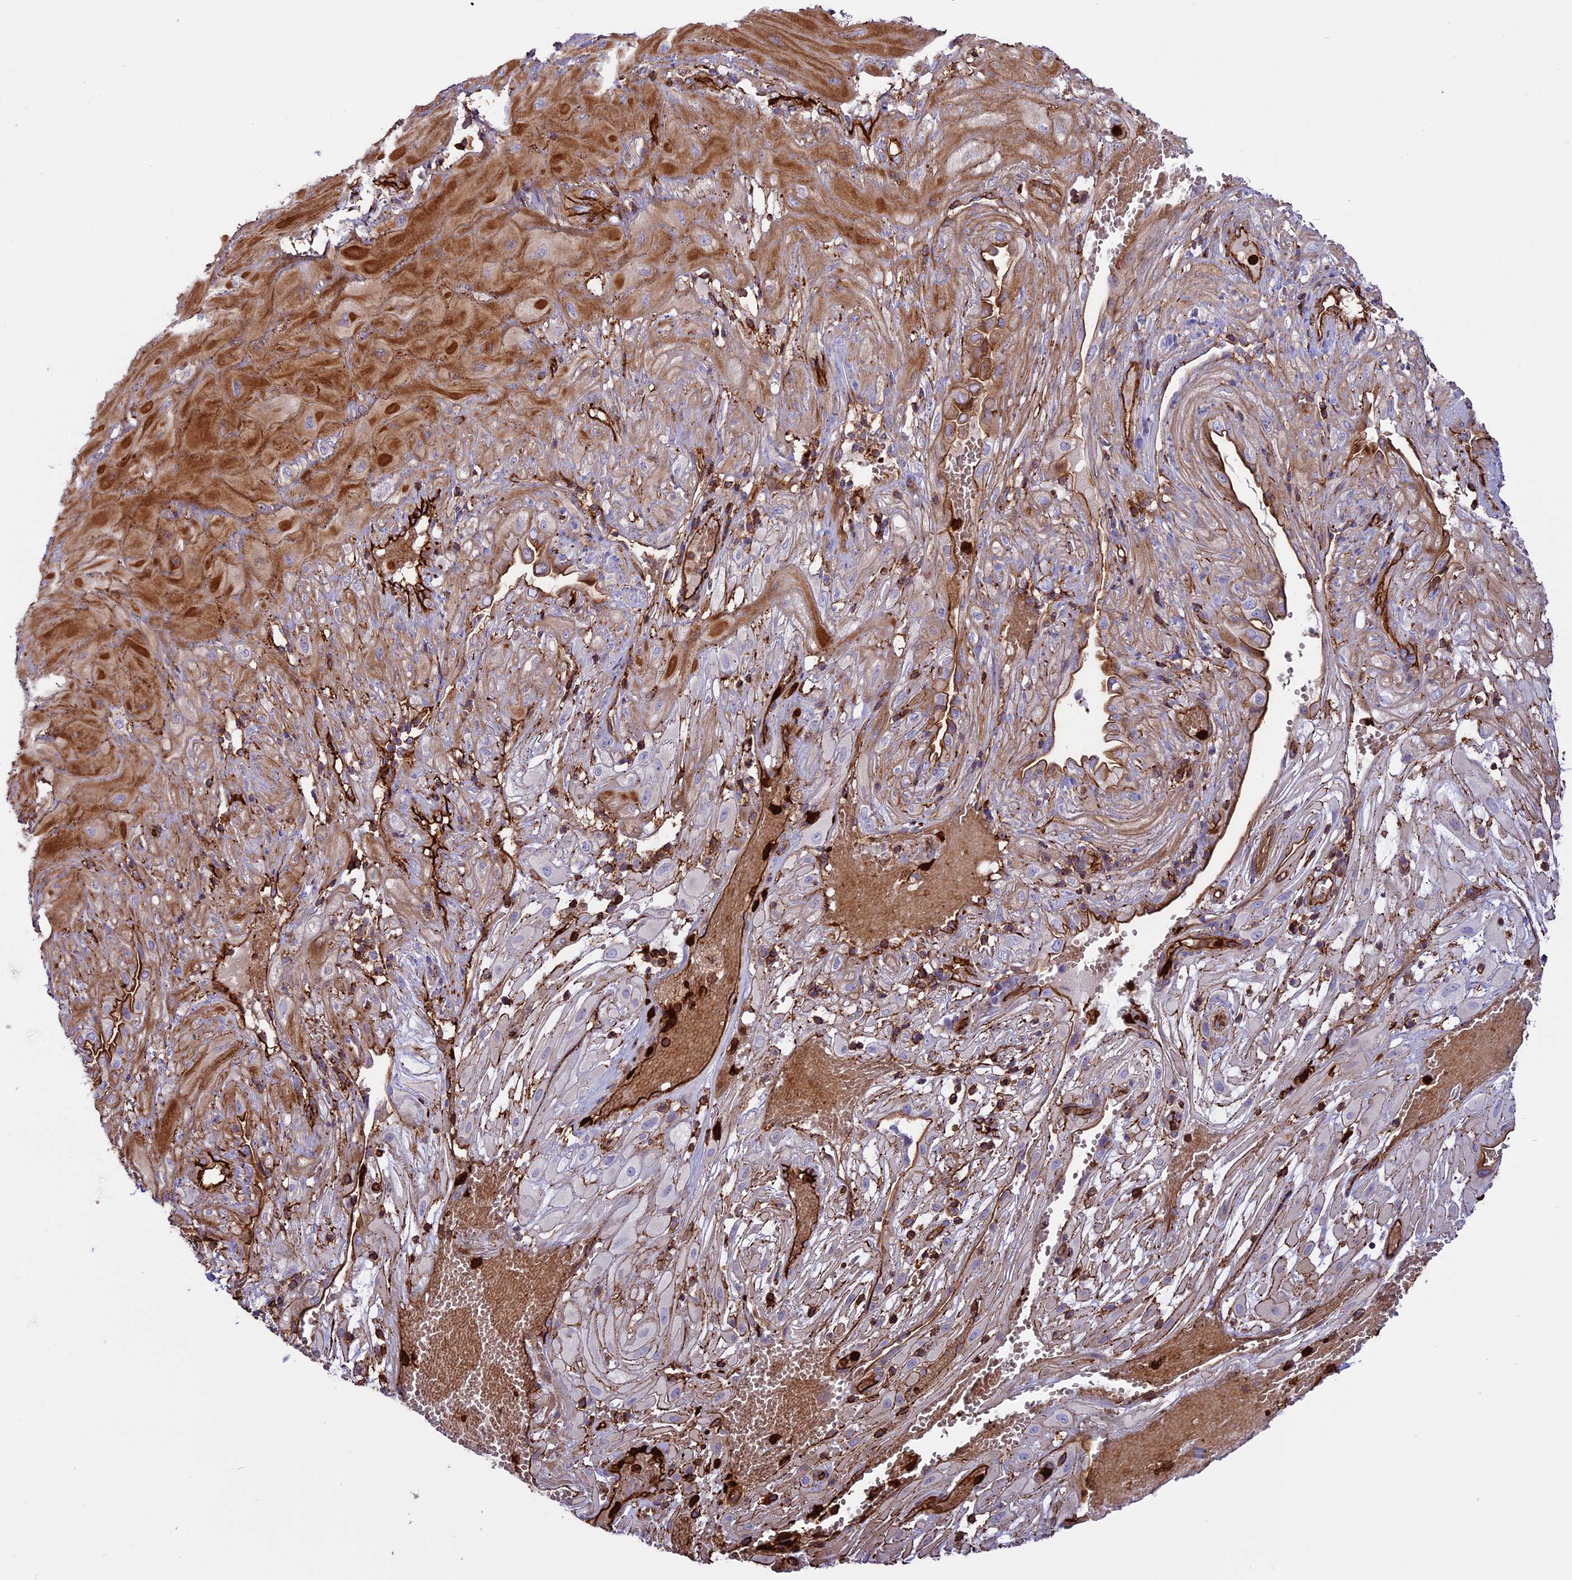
{"staining": {"intensity": "negative", "quantity": "none", "location": "none"}, "tissue": "cervical cancer", "cell_type": "Tumor cells", "image_type": "cancer", "snomed": [{"axis": "morphology", "description": "Squamous cell carcinoma, NOS"}, {"axis": "topography", "description": "Cervix"}], "caption": "A high-resolution photomicrograph shows immunohistochemistry staining of cervical cancer, which exhibits no significant positivity in tumor cells.", "gene": "CD99L2", "patient": {"sex": "female", "age": 36}}